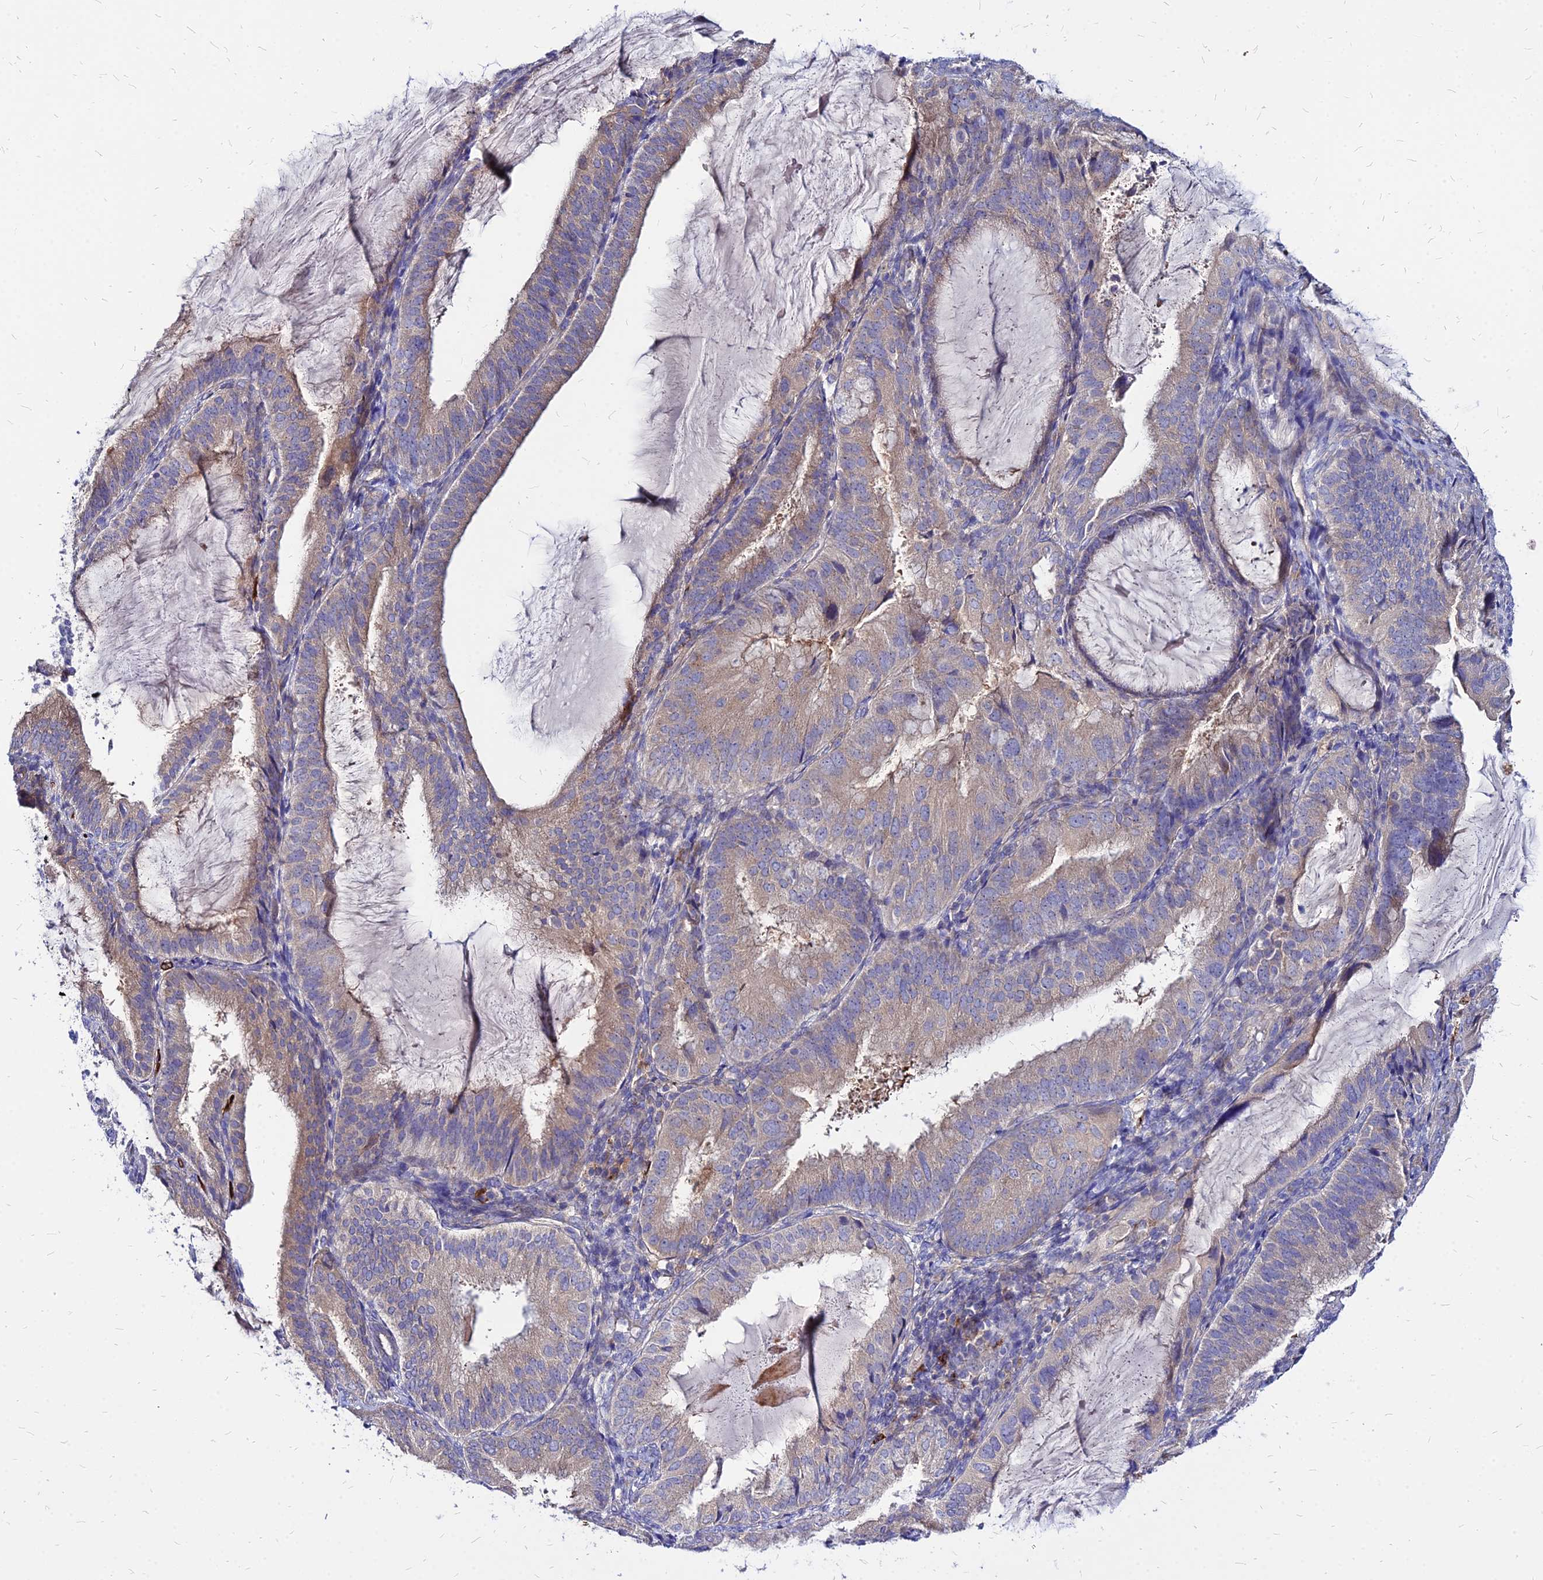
{"staining": {"intensity": "weak", "quantity": "25%-75%", "location": "cytoplasmic/membranous"}, "tissue": "endometrial cancer", "cell_type": "Tumor cells", "image_type": "cancer", "snomed": [{"axis": "morphology", "description": "Adenocarcinoma, NOS"}, {"axis": "topography", "description": "Endometrium"}], "caption": "Approximately 25%-75% of tumor cells in endometrial adenocarcinoma reveal weak cytoplasmic/membranous protein expression as visualized by brown immunohistochemical staining.", "gene": "COMMD10", "patient": {"sex": "female", "age": 81}}